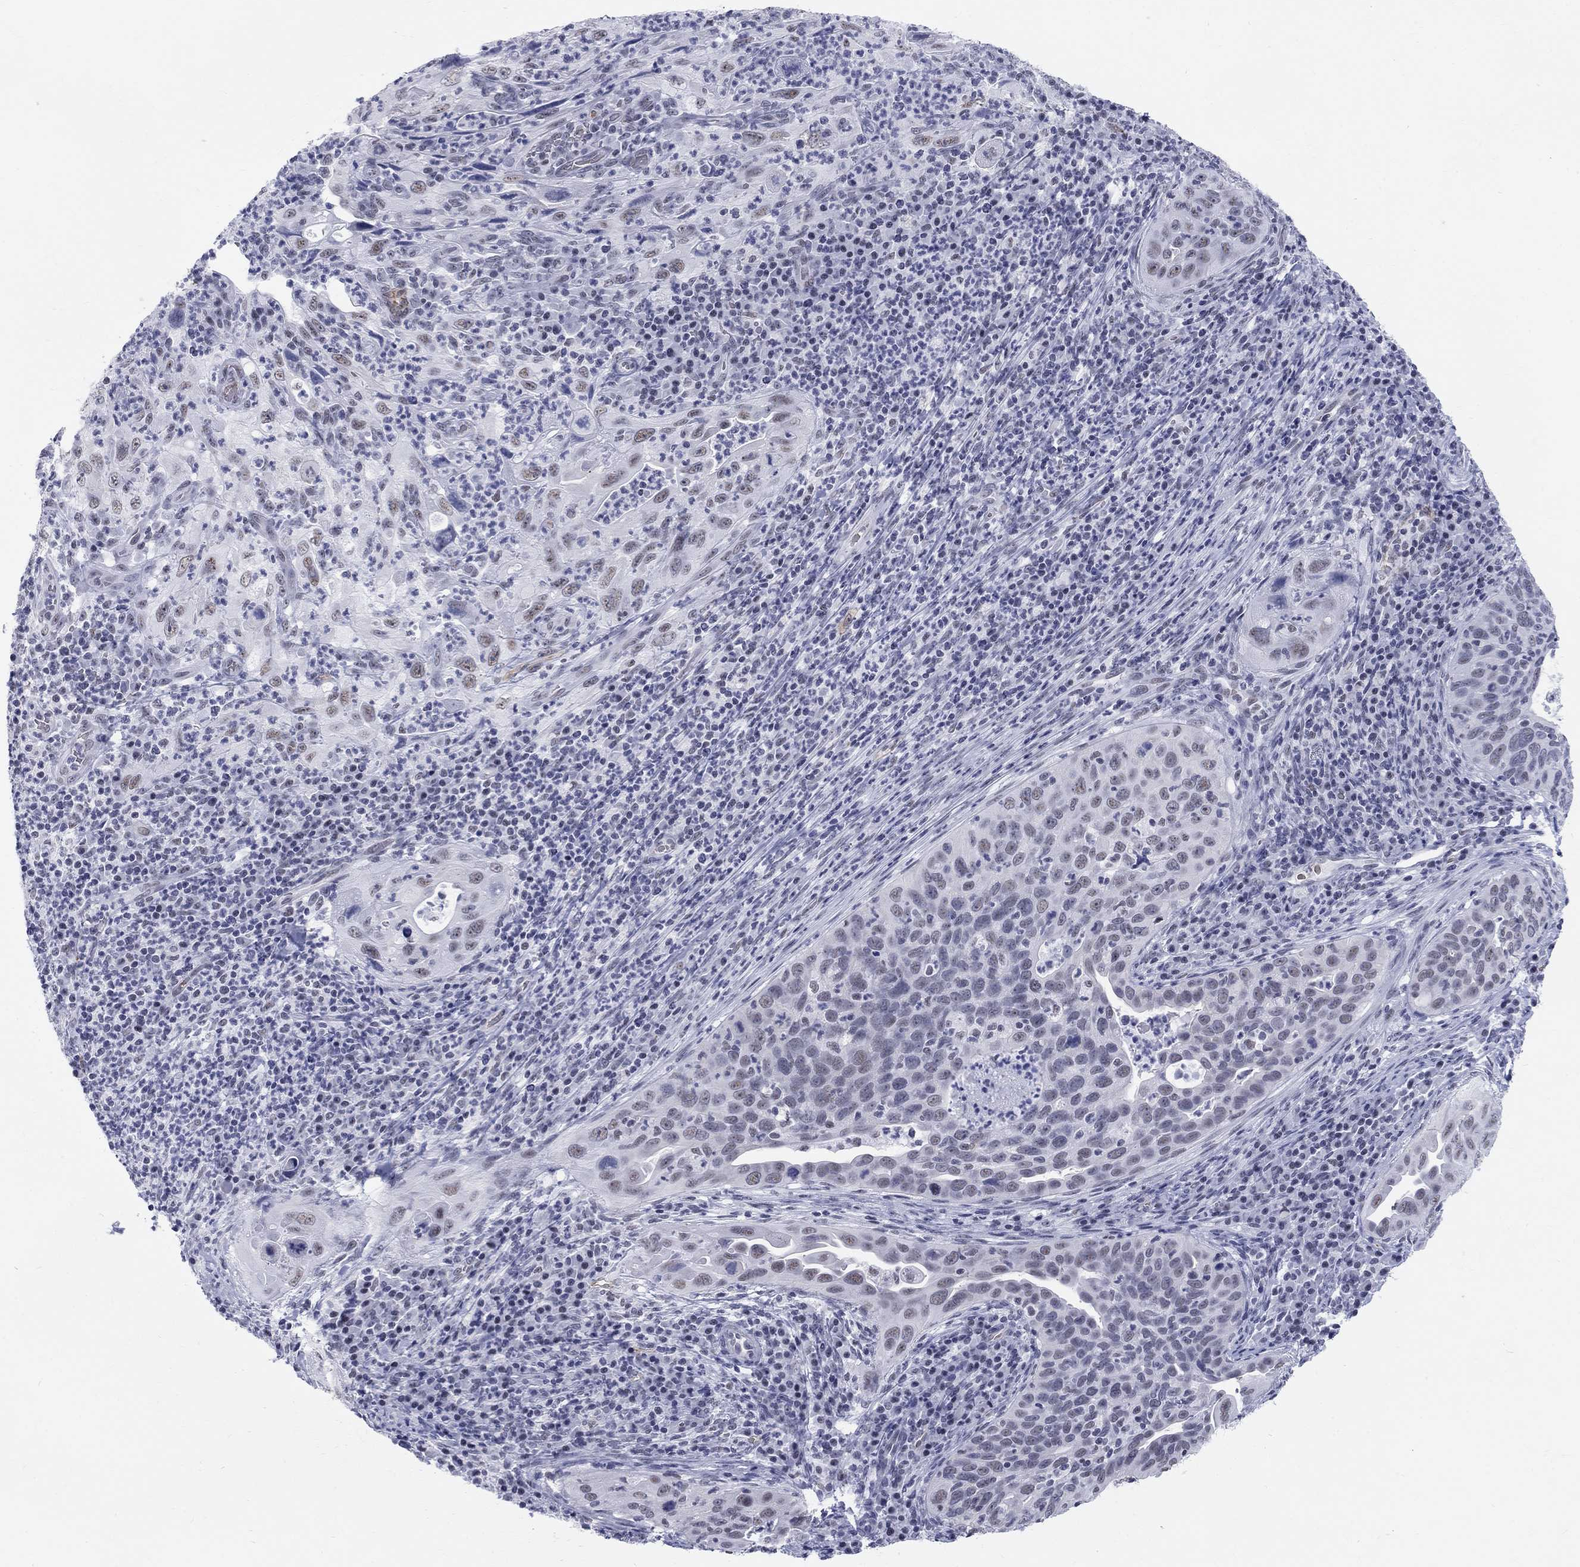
{"staining": {"intensity": "weak", "quantity": "<25%", "location": "nuclear"}, "tissue": "cervical cancer", "cell_type": "Tumor cells", "image_type": "cancer", "snomed": [{"axis": "morphology", "description": "Squamous cell carcinoma, NOS"}, {"axis": "topography", "description": "Cervix"}], "caption": "Cervical cancer (squamous cell carcinoma) was stained to show a protein in brown. There is no significant expression in tumor cells.", "gene": "DMTN", "patient": {"sex": "female", "age": 26}}